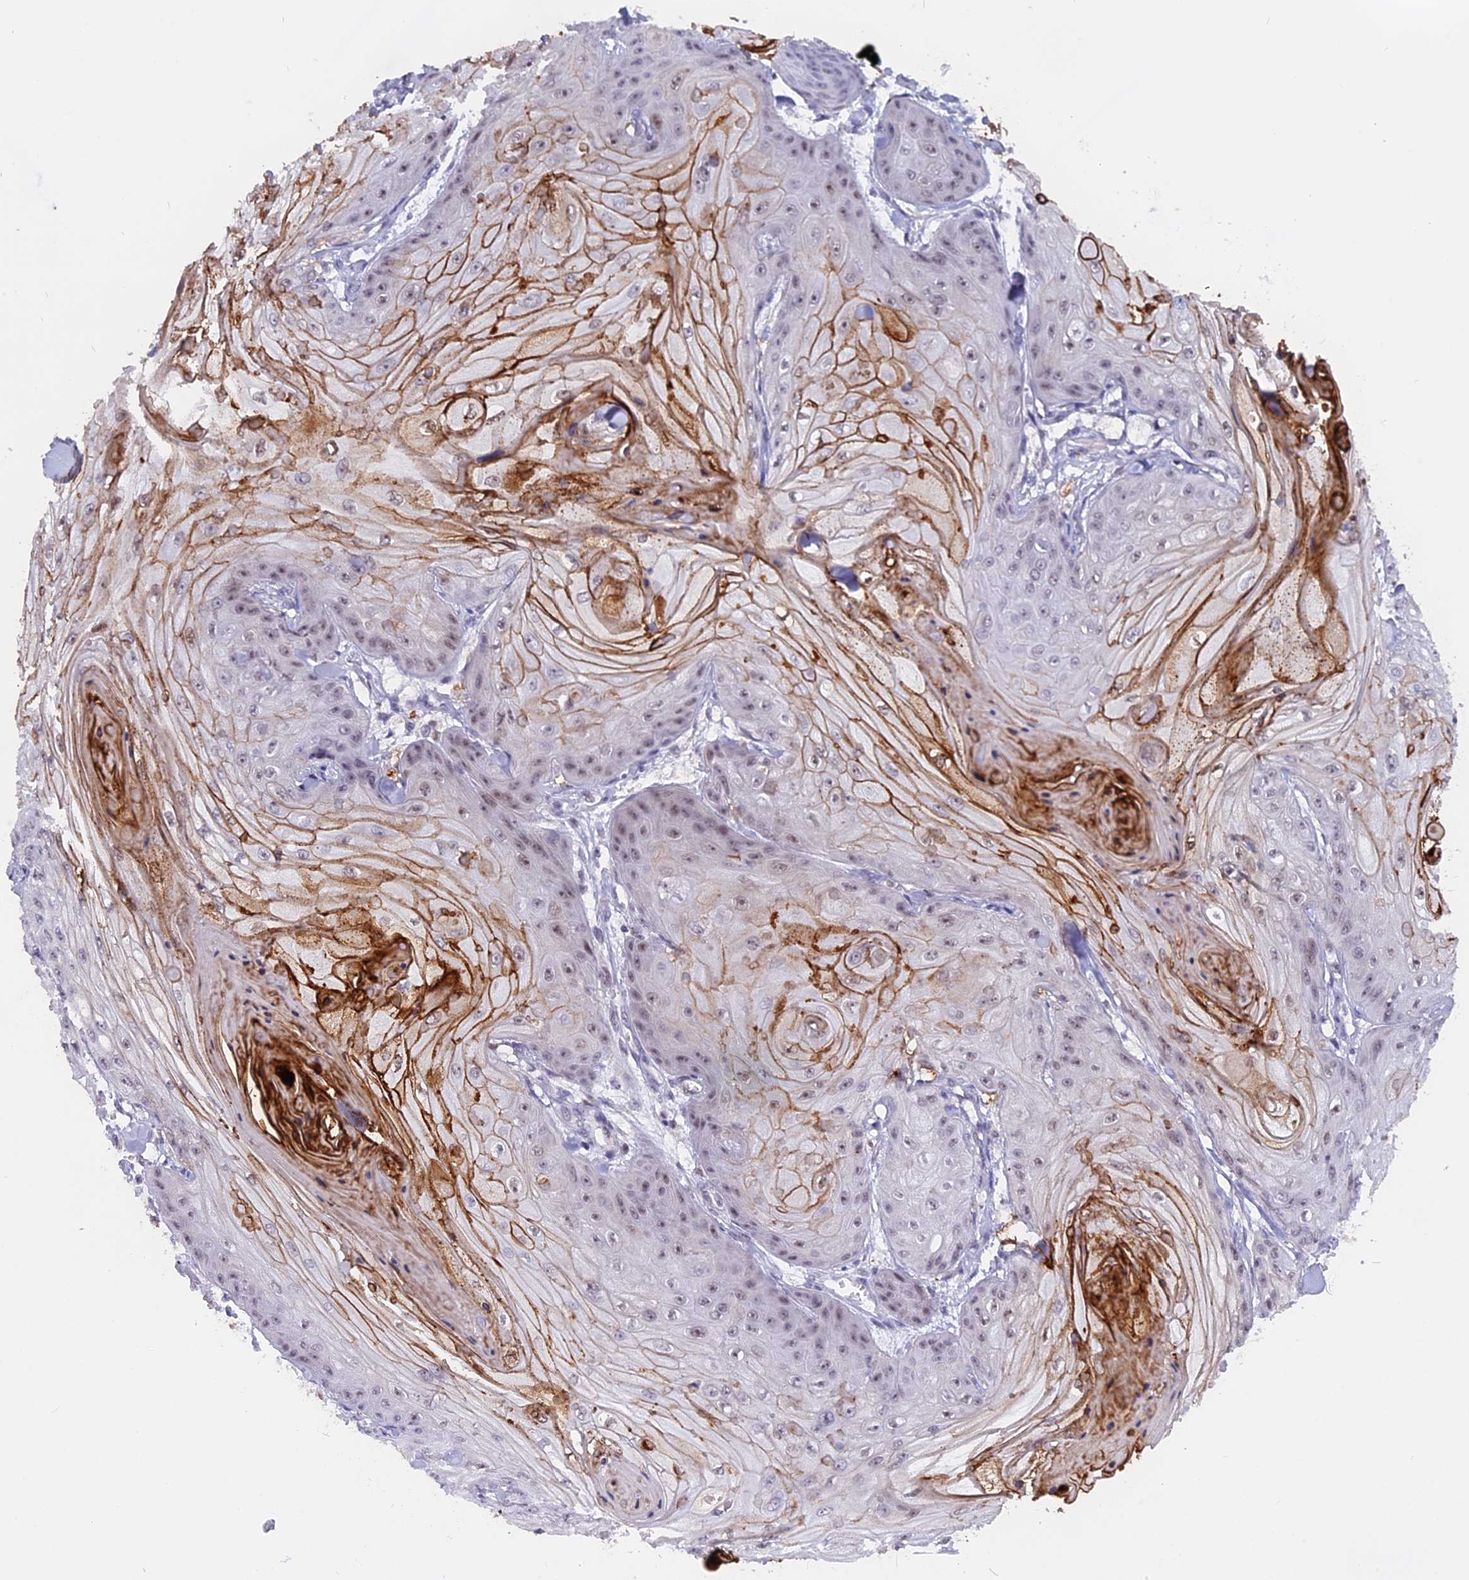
{"staining": {"intensity": "moderate", "quantity": "<25%", "location": "cytoplasmic/membranous,nuclear"}, "tissue": "skin cancer", "cell_type": "Tumor cells", "image_type": "cancer", "snomed": [{"axis": "morphology", "description": "Squamous cell carcinoma, NOS"}, {"axis": "topography", "description": "Skin"}], "caption": "Human skin squamous cell carcinoma stained with a protein marker demonstrates moderate staining in tumor cells.", "gene": "TADA3", "patient": {"sex": "male", "age": 74}}